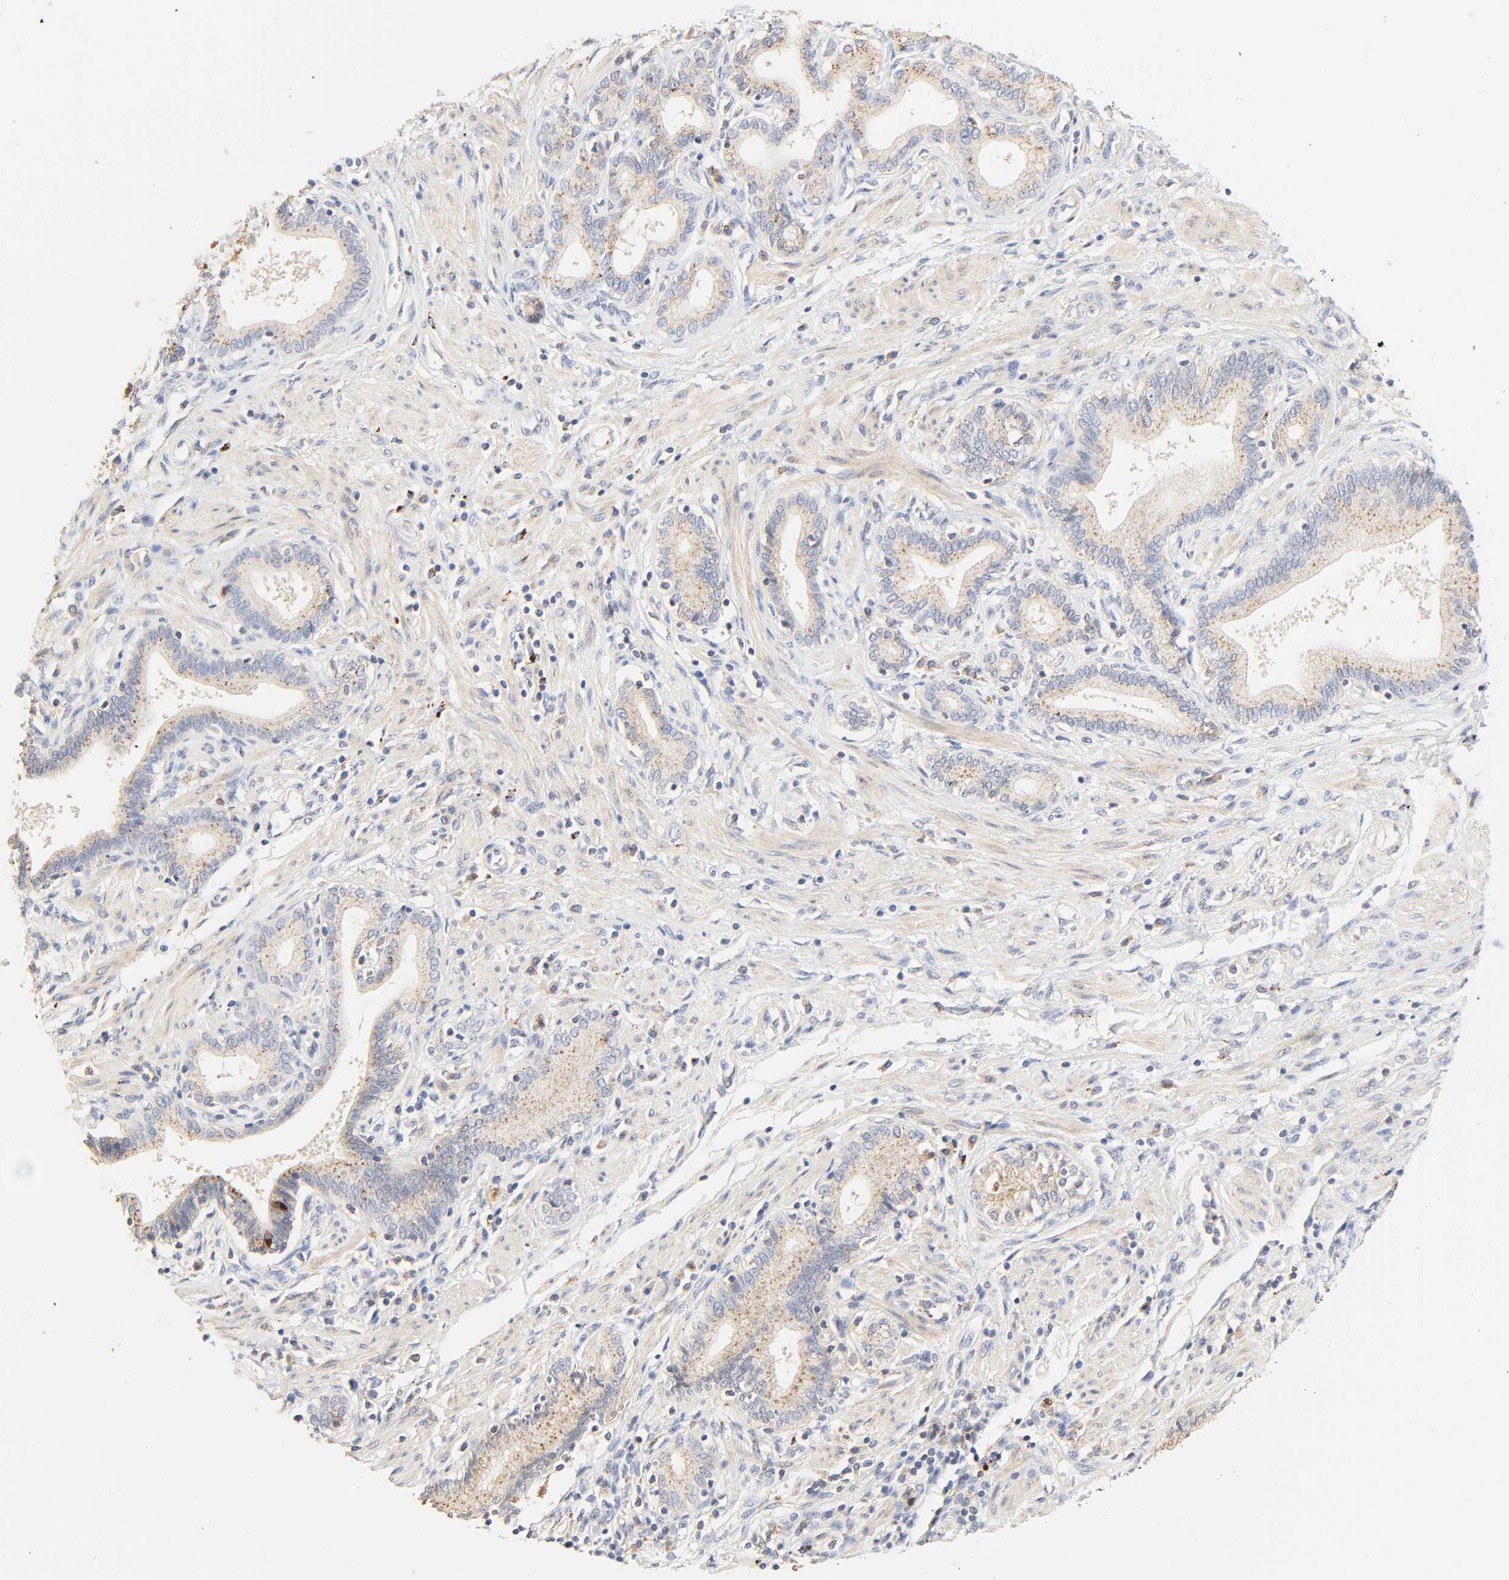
{"staining": {"intensity": "moderate", "quantity": ">75%", "location": "cytoplasmic/membranous"}, "tissue": "pancreatic cancer", "cell_type": "Tumor cells", "image_type": "cancer", "snomed": [{"axis": "morphology", "description": "Adenocarcinoma, NOS"}, {"axis": "topography", "description": "Pancreas"}], "caption": "IHC image of neoplastic tissue: human pancreatic cancer stained using IHC demonstrates medium levels of moderate protein expression localized specifically in the cytoplasmic/membranous of tumor cells, appearing as a cytoplasmic/membranous brown color.", "gene": "CAMK2A", "patient": {"sex": "female", "age": 48}}